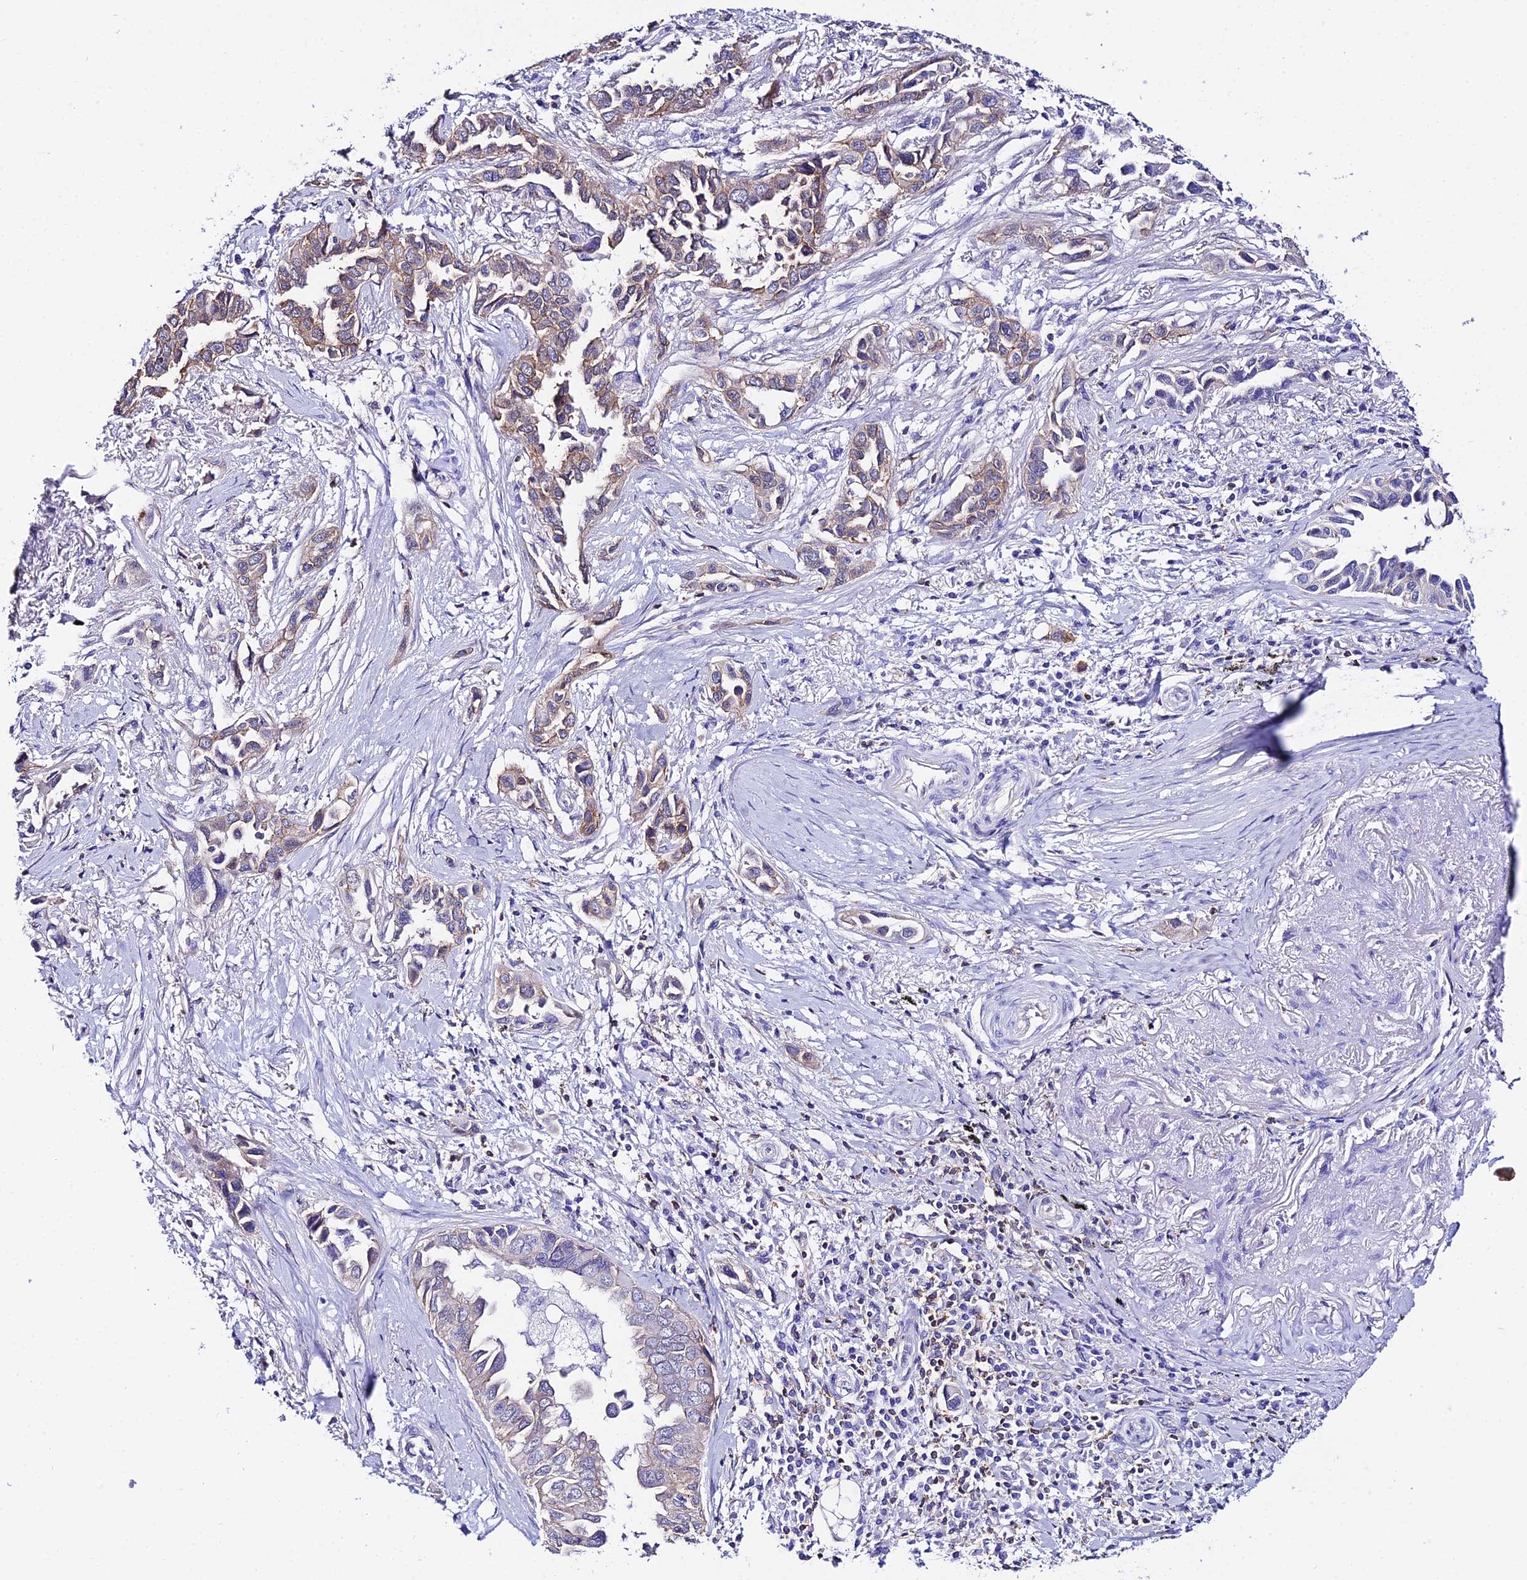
{"staining": {"intensity": "weak", "quantity": "25%-75%", "location": "cytoplasmic/membranous"}, "tissue": "lung cancer", "cell_type": "Tumor cells", "image_type": "cancer", "snomed": [{"axis": "morphology", "description": "Adenocarcinoma, NOS"}, {"axis": "topography", "description": "Lung"}], "caption": "The image displays a brown stain indicating the presence of a protein in the cytoplasmic/membranous of tumor cells in adenocarcinoma (lung).", "gene": "S100A16", "patient": {"sex": "female", "age": 76}}